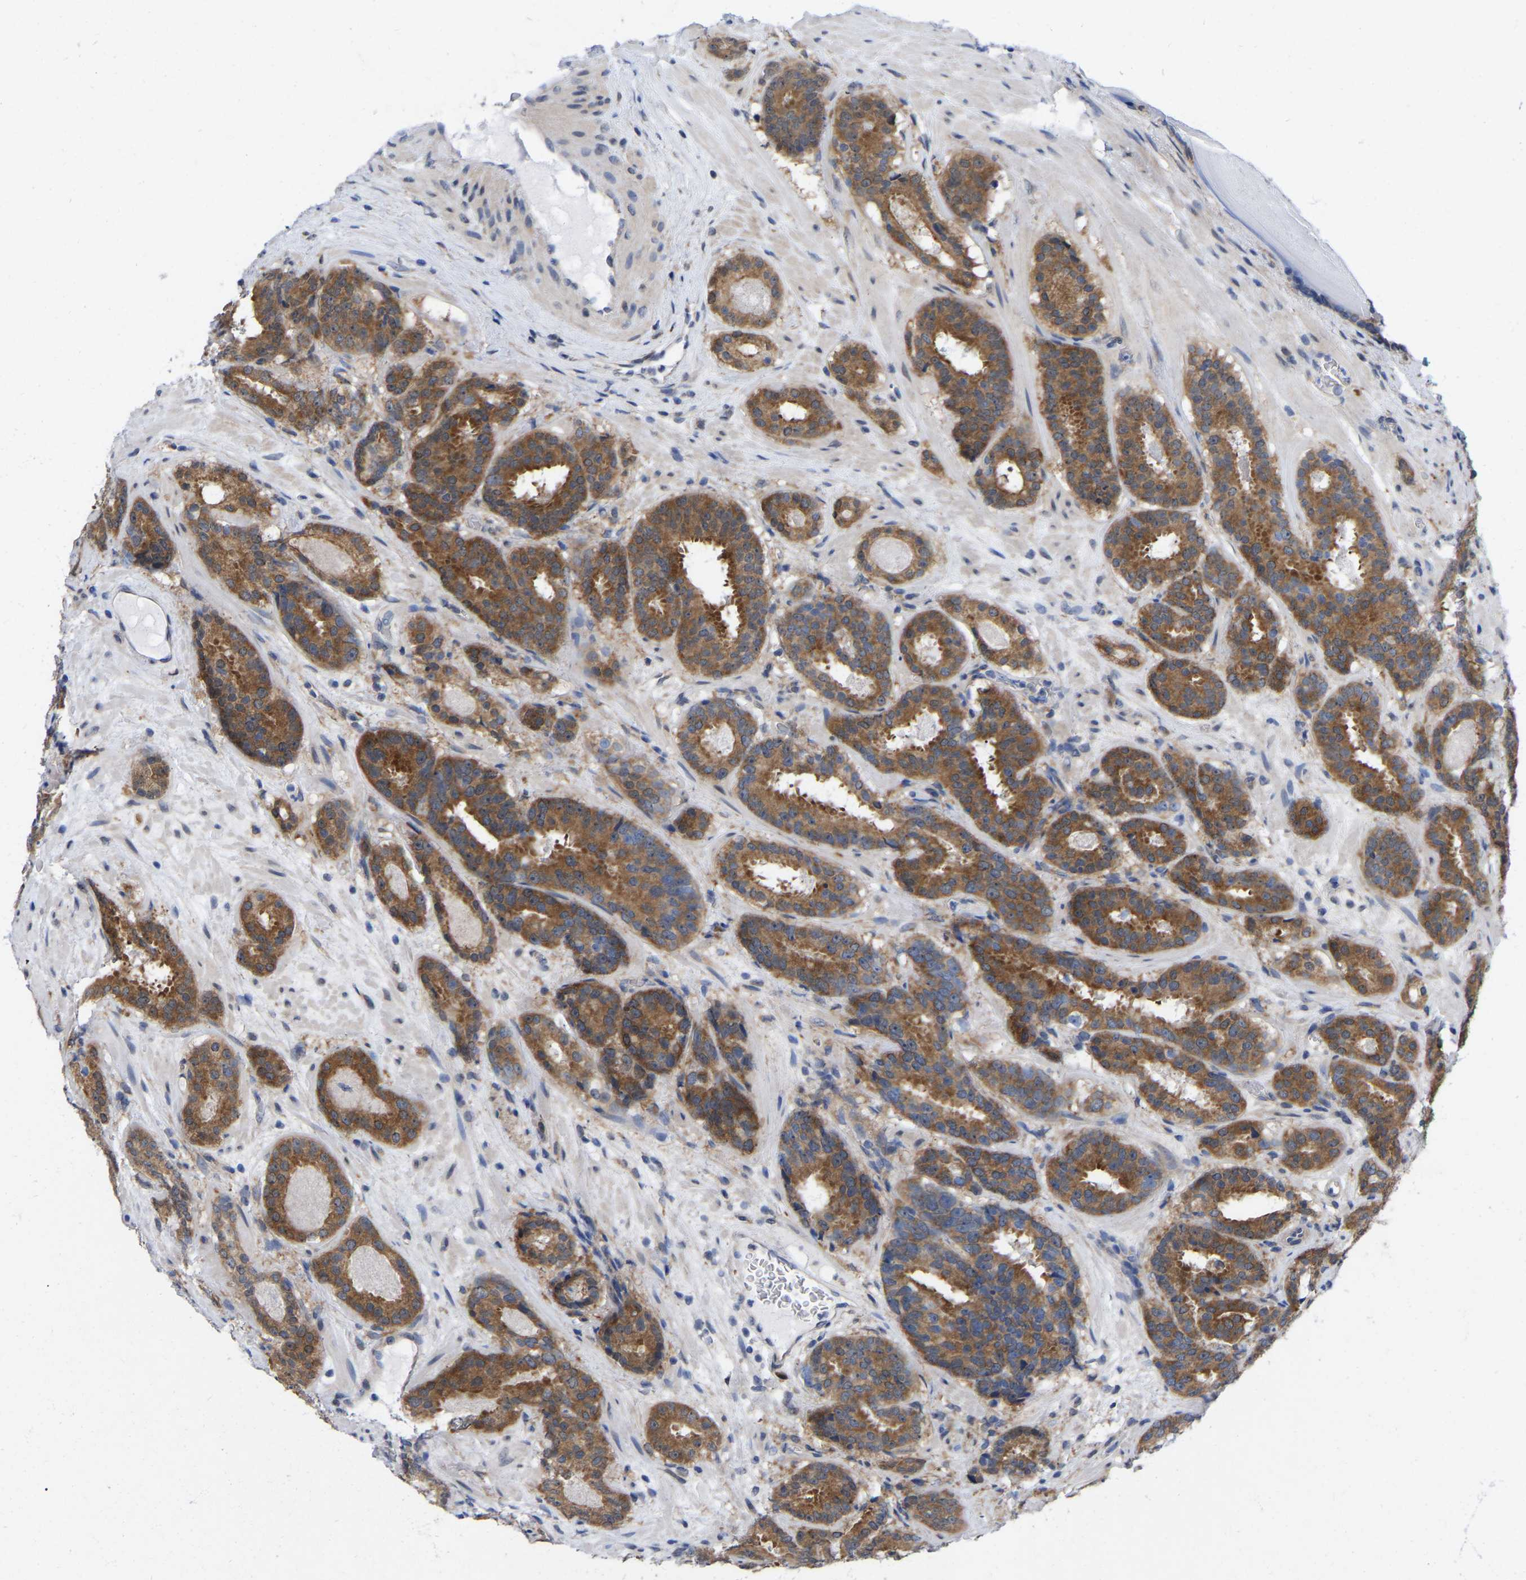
{"staining": {"intensity": "moderate", "quantity": ">75%", "location": "cytoplasmic/membranous"}, "tissue": "prostate cancer", "cell_type": "Tumor cells", "image_type": "cancer", "snomed": [{"axis": "morphology", "description": "Adenocarcinoma, Low grade"}, {"axis": "topography", "description": "Prostate"}], "caption": "IHC image of adenocarcinoma (low-grade) (prostate) stained for a protein (brown), which exhibits medium levels of moderate cytoplasmic/membranous expression in approximately >75% of tumor cells.", "gene": "UBE4B", "patient": {"sex": "male", "age": 69}}